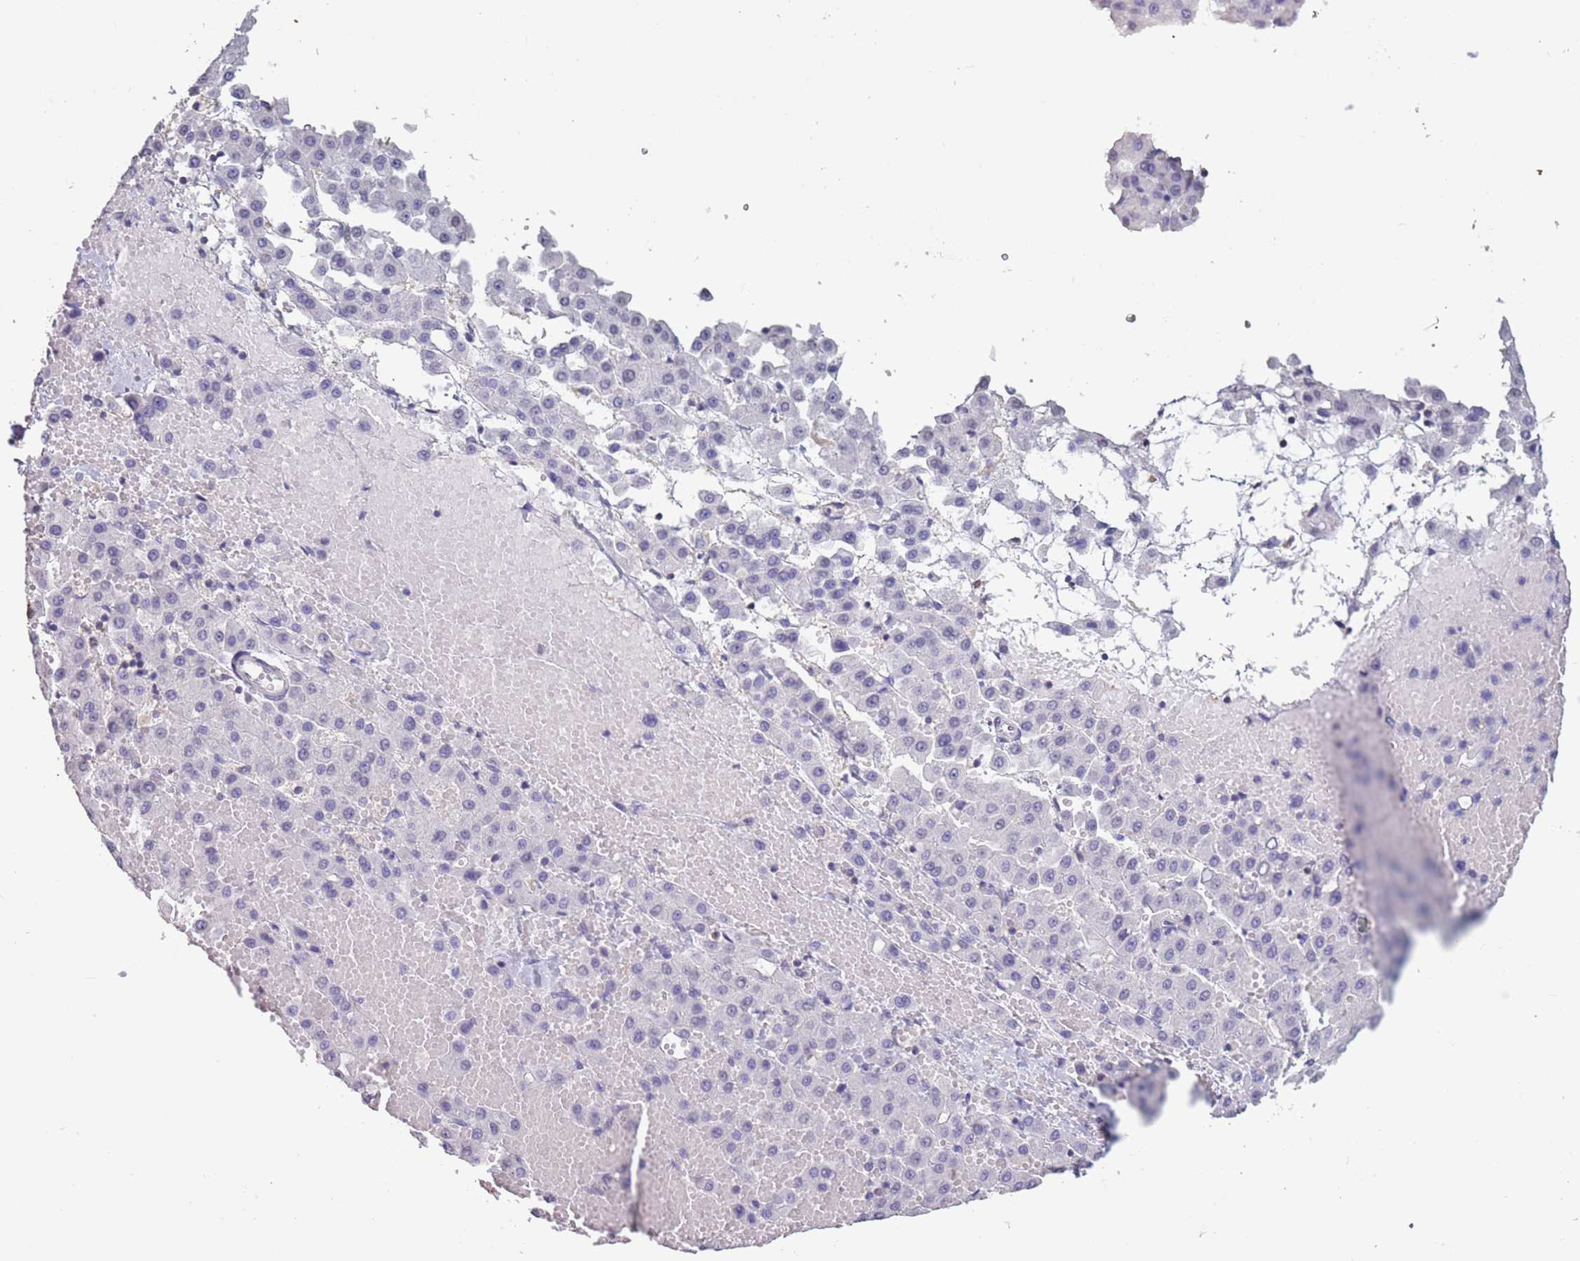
{"staining": {"intensity": "negative", "quantity": "none", "location": "none"}, "tissue": "liver cancer", "cell_type": "Tumor cells", "image_type": "cancer", "snomed": [{"axis": "morphology", "description": "Carcinoma, Hepatocellular, NOS"}, {"axis": "topography", "description": "Liver"}], "caption": "There is no significant positivity in tumor cells of hepatocellular carcinoma (liver).", "gene": "SUN5", "patient": {"sex": "male", "age": 47}}